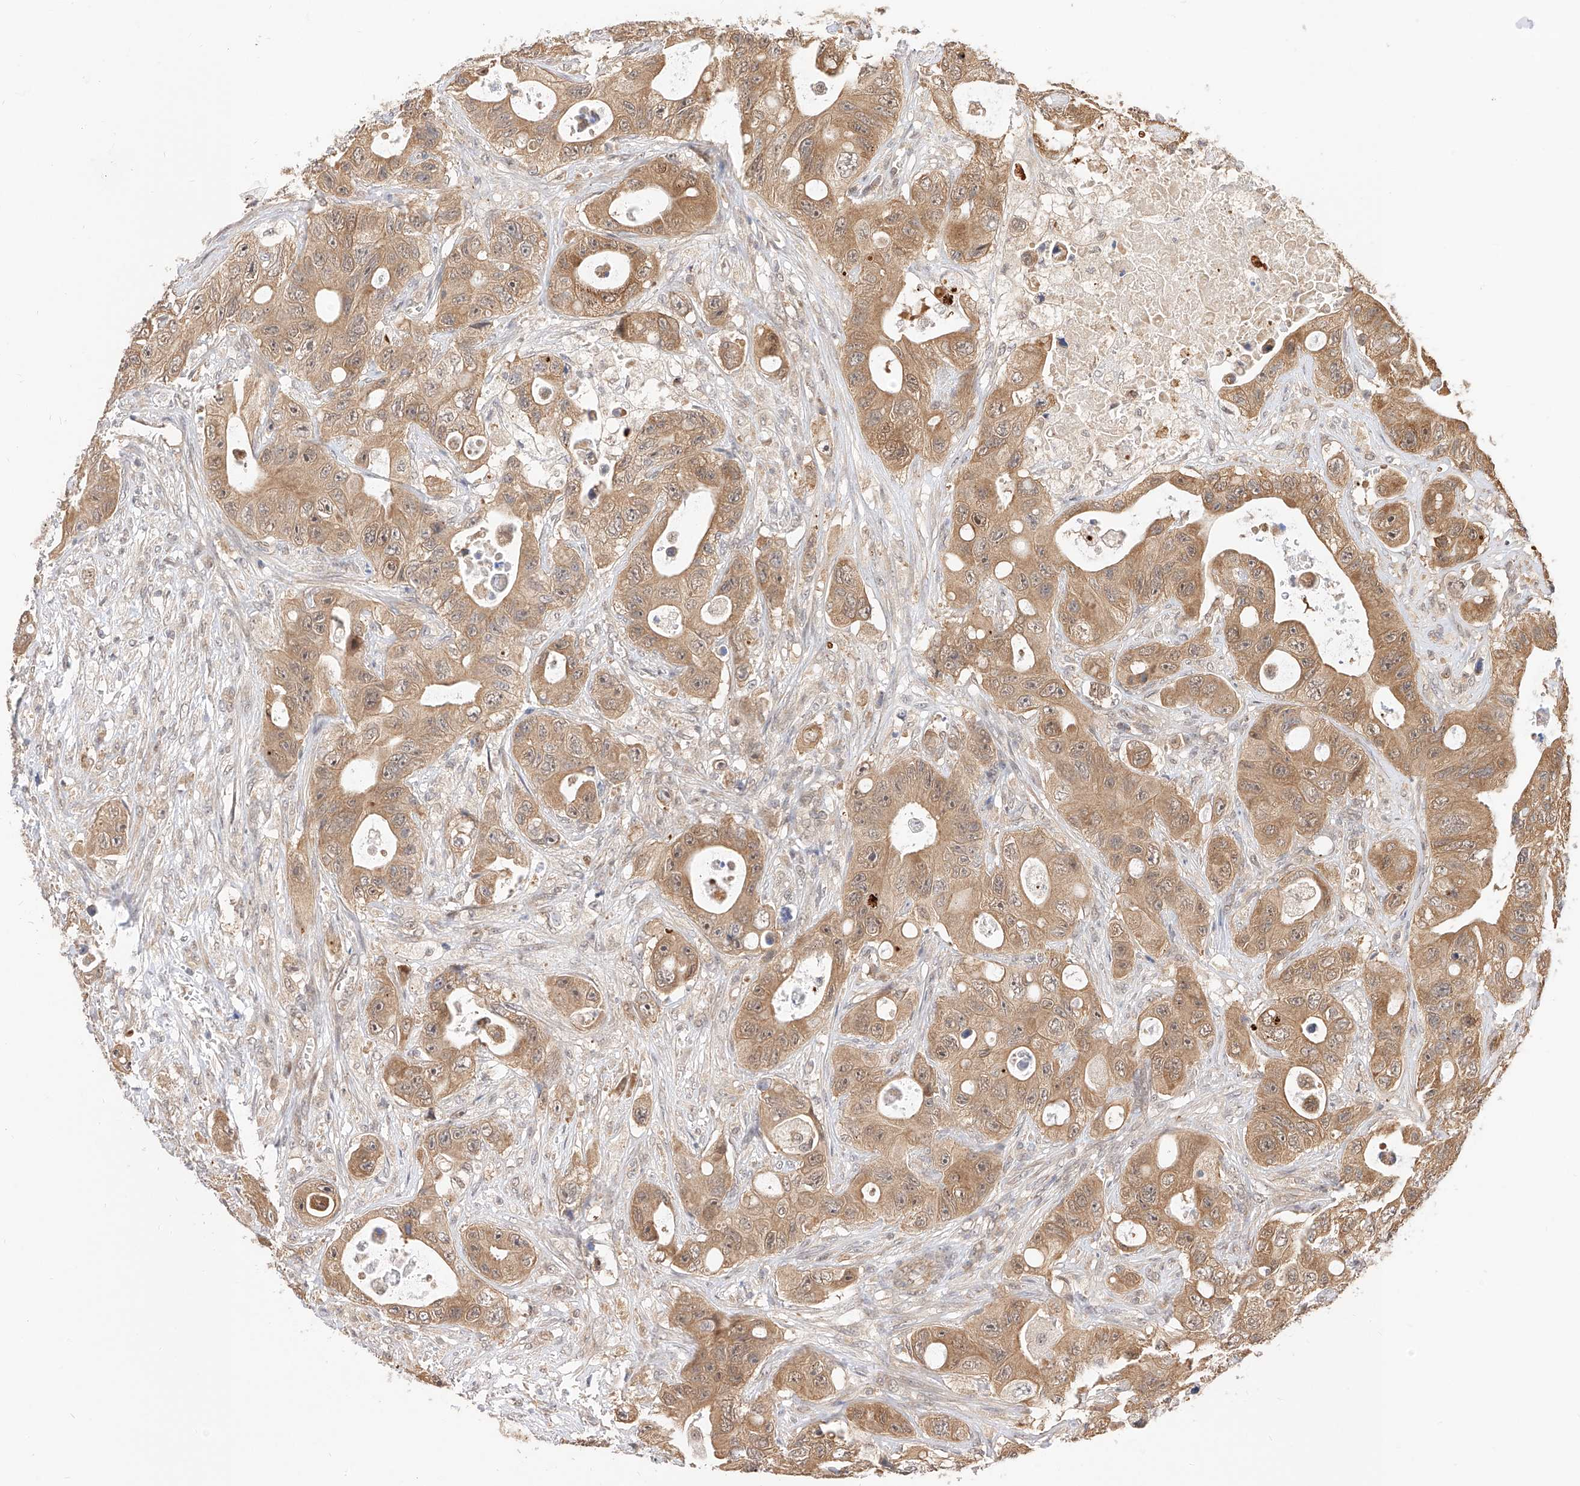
{"staining": {"intensity": "moderate", "quantity": ">75%", "location": "cytoplasmic/membranous,nuclear"}, "tissue": "colorectal cancer", "cell_type": "Tumor cells", "image_type": "cancer", "snomed": [{"axis": "morphology", "description": "Adenocarcinoma, NOS"}, {"axis": "topography", "description": "Colon"}], "caption": "Protein staining shows moderate cytoplasmic/membranous and nuclear positivity in about >75% of tumor cells in adenocarcinoma (colorectal).", "gene": "EIF4H", "patient": {"sex": "female", "age": 46}}